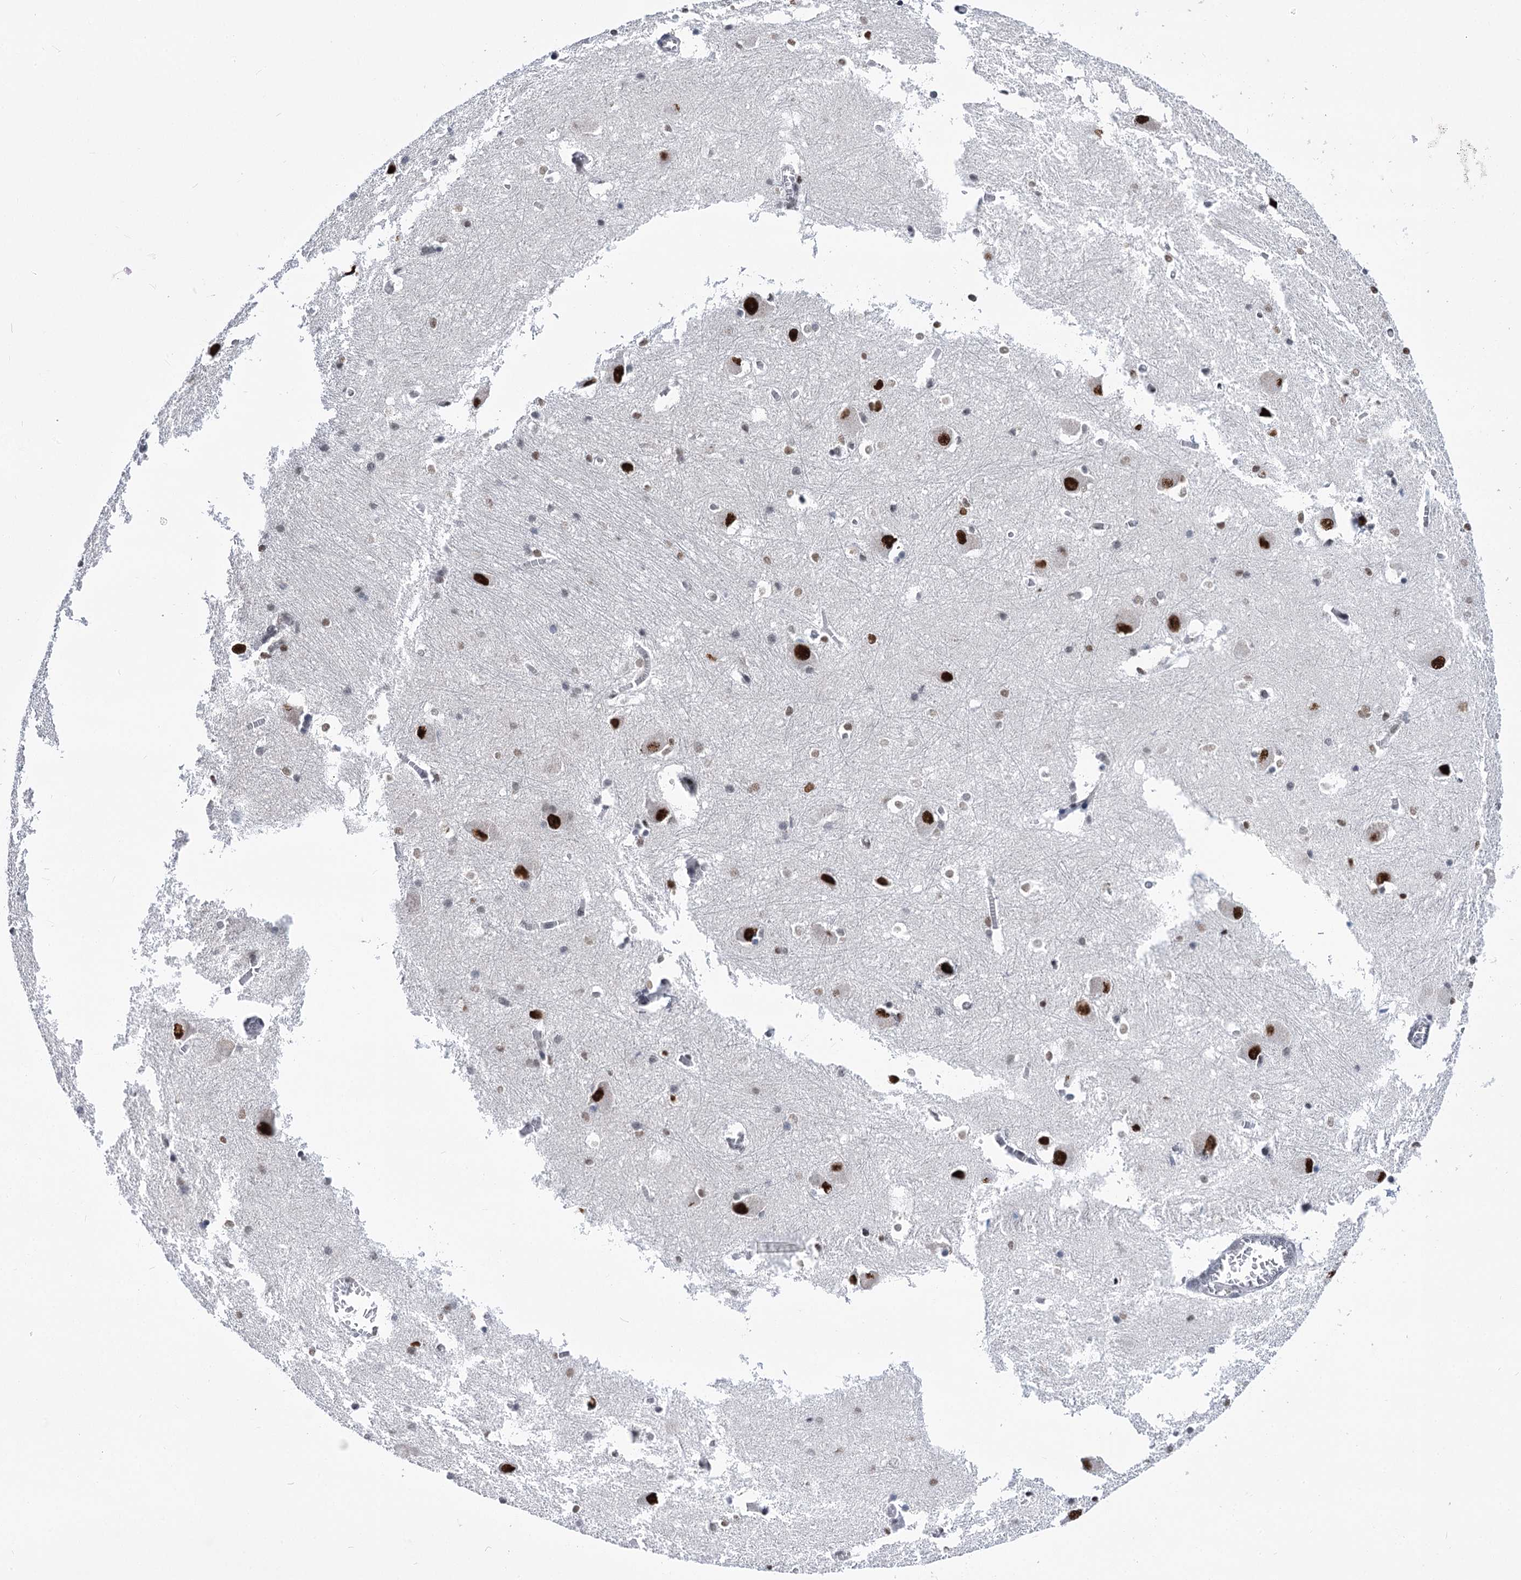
{"staining": {"intensity": "moderate", "quantity": "25%-75%", "location": "nuclear"}, "tissue": "caudate", "cell_type": "Glial cells", "image_type": "normal", "snomed": [{"axis": "morphology", "description": "Normal tissue, NOS"}, {"axis": "topography", "description": "Lateral ventricle wall"}], "caption": "Immunohistochemical staining of unremarkable caudate displays medium levels of moderate nuclear expression in approximately 25%-75% of glial cells.", "gene": "POU4F3", "patient": {"sex": "male", "age": 37}}